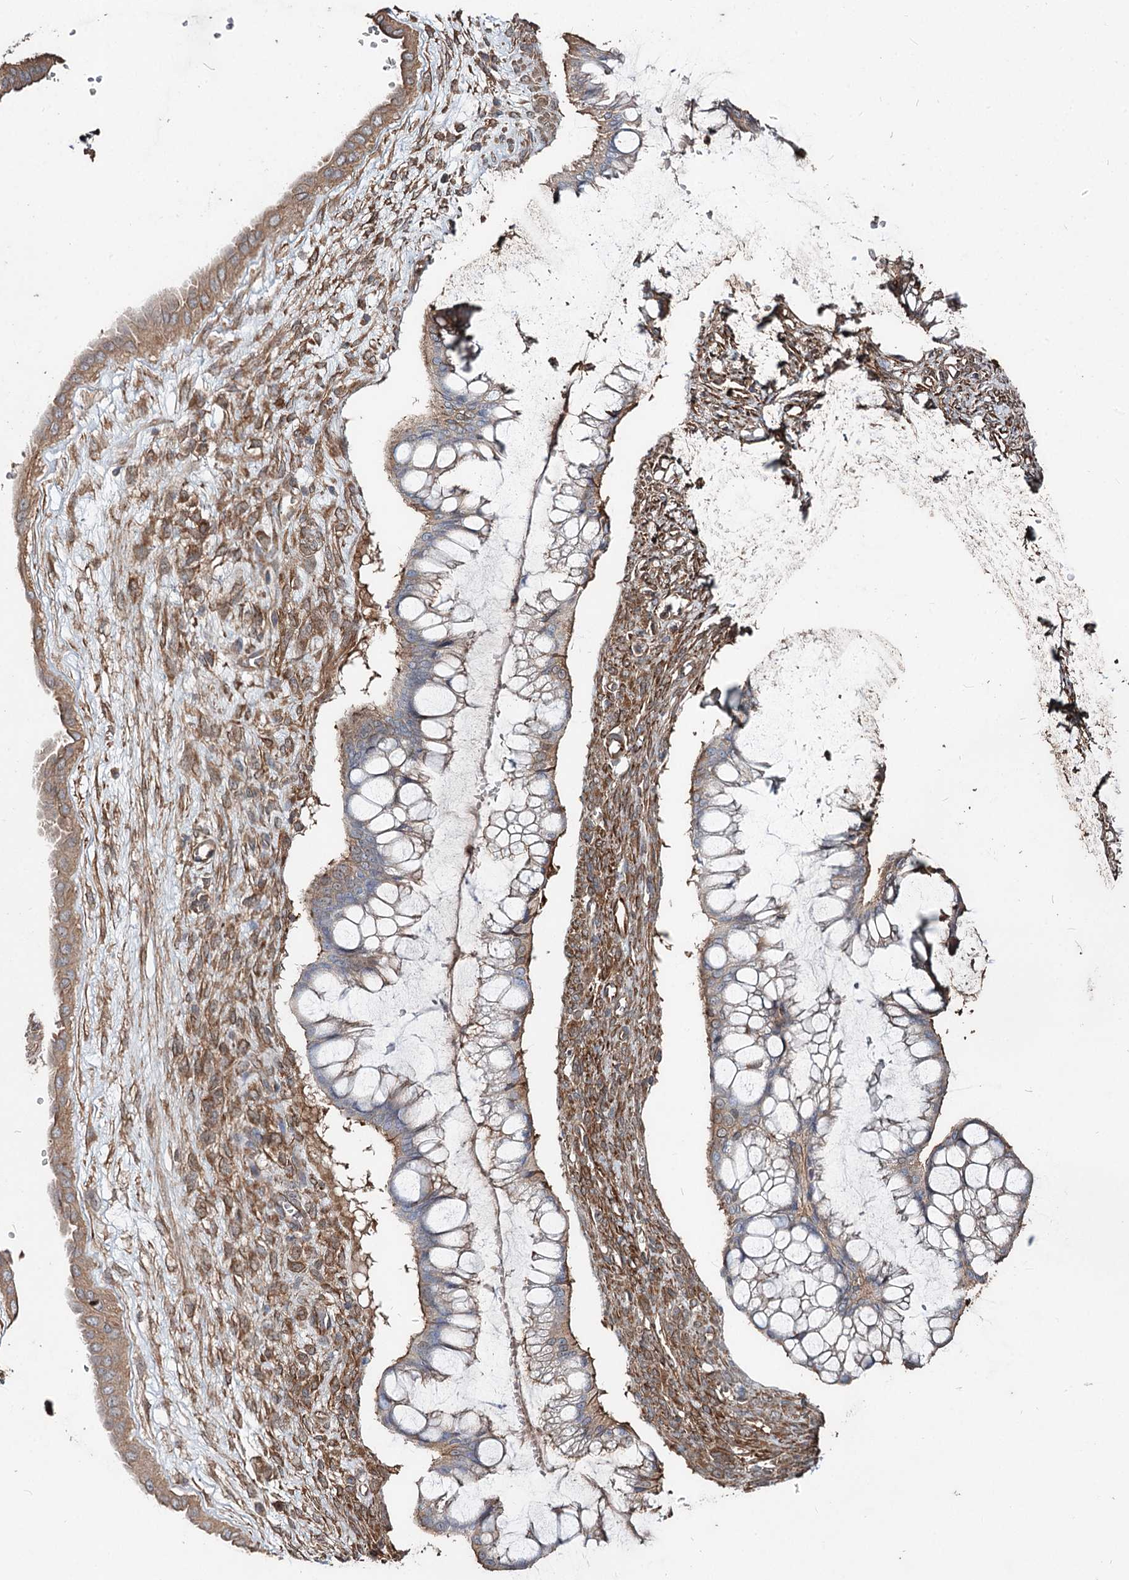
{"staining": {"intensity": "moderate", "quantity": "25%-75%", "location": "cytoplasmic/membranous"}, "tissue": "ovarian cancer", "cell_type": "Tumor cells", "image_type": "cancer", "snomed": [{"axis": "morphology", "description": "Cystadenocarcinoma, mucinous, NOS"}, {"axis": "topography", "description": "Ovary"}], "caption": "Ovarian cancer was stained to show a protein in brown. There is medium levels of moderate cytoplasmic/membranous positivity in approximately 25%-75% of tumor cells.", "gene": "SPART", "patient": {"sex": "female", "age": 73}}